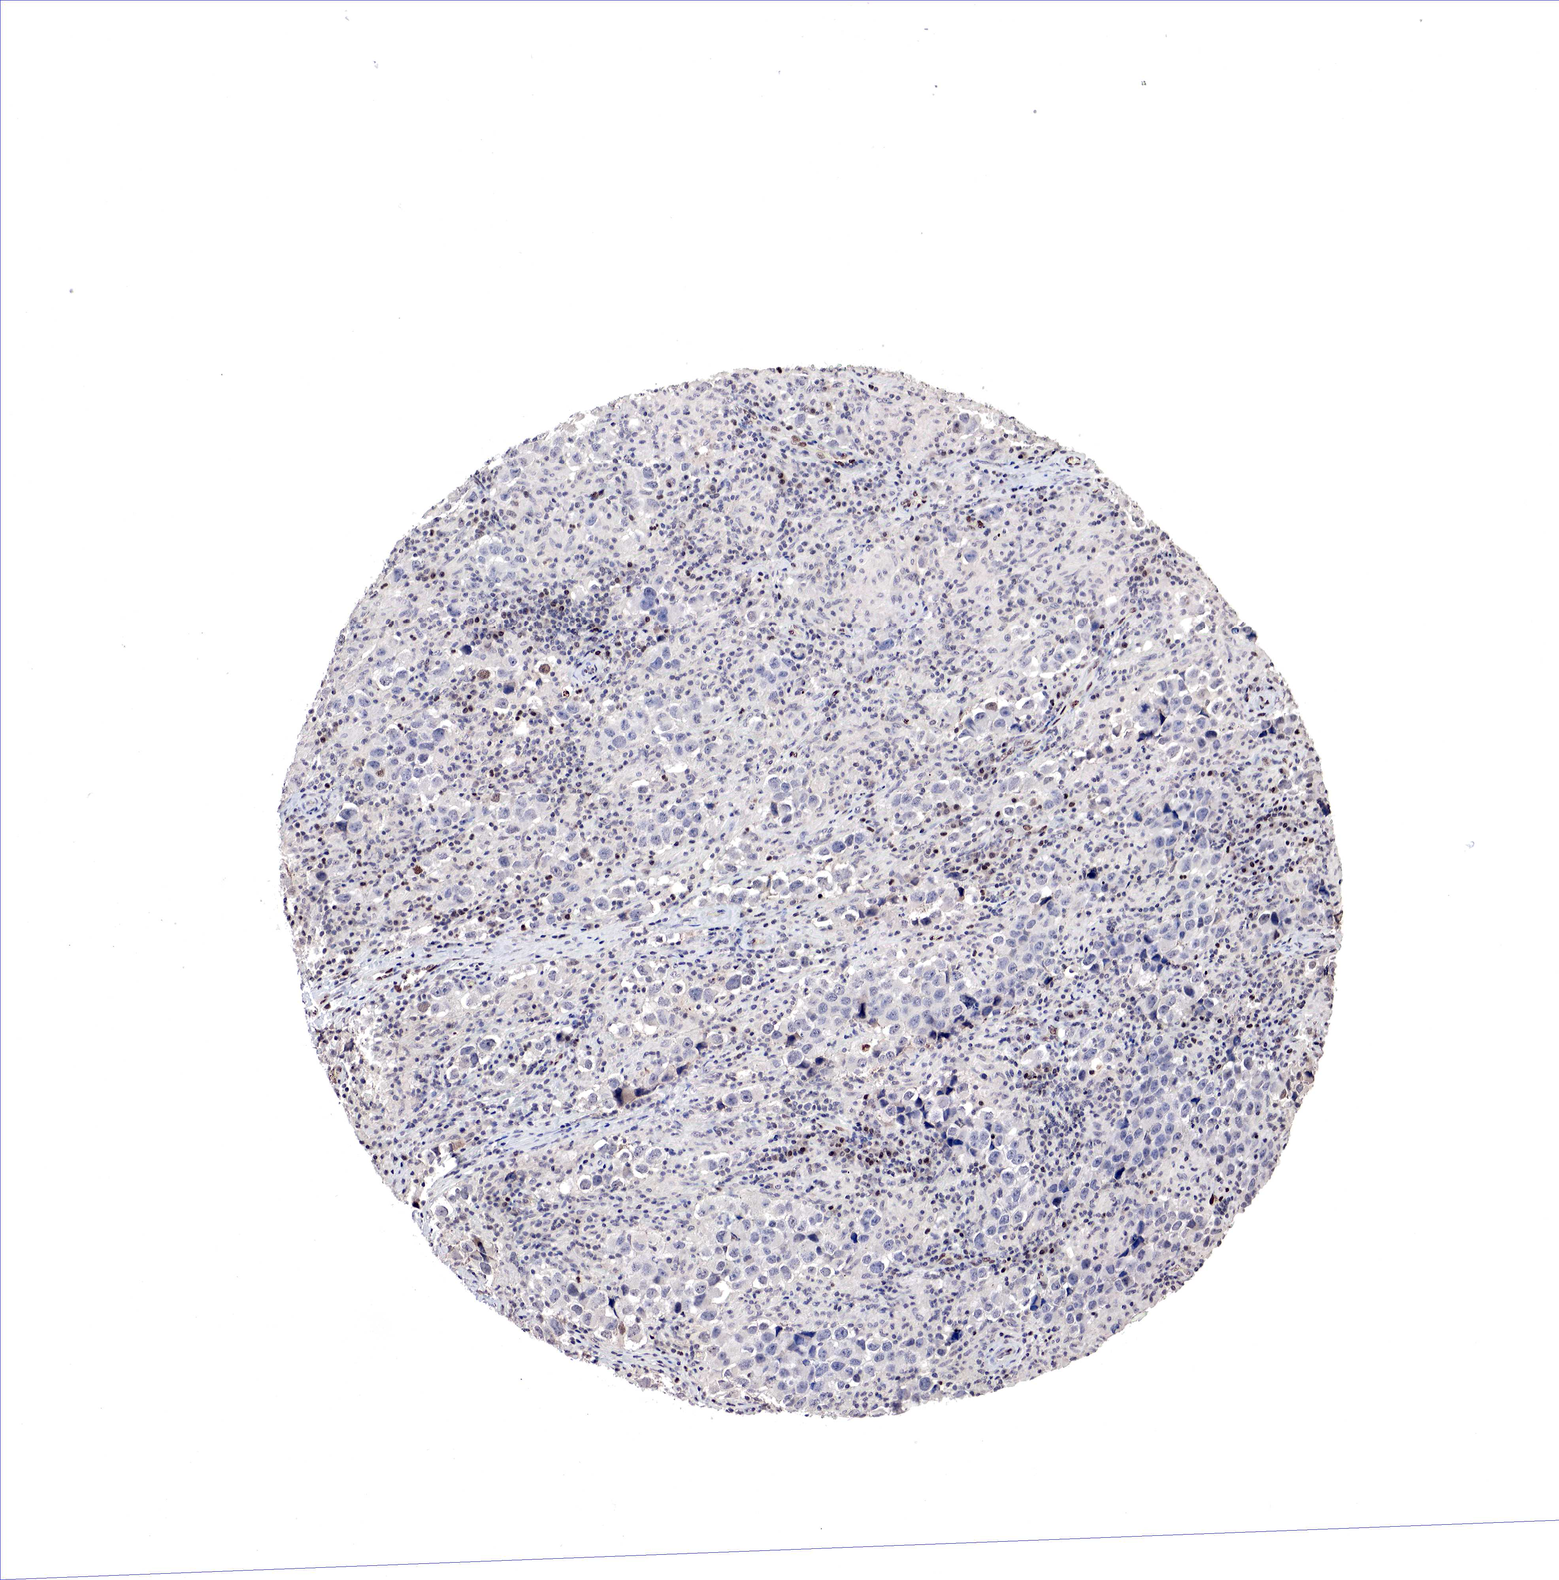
{"staining": {"intensity": "moderate", "quantity": "<25%", "location": "nuclear"}, "tissue": "testis cancer", "cell_type": "Tumor cells", "image_type": "cancer", "snomed": [{"axis": "morphology", "description": "Carcinoma, Embryonal, NOS"}, {"axis": "topography", "description": "Testis"}], "caption": "High-magnification brightfield microscopy of embryonal carcinoma (testis) stained with DAB (brown) and counterstained with hematoxylin (blue). tumor cells exhibit moderate nuclear positivity is identified in about<25% of cells.", "gene": "DACH2", "patient": {"sex": "male", "age": 21}}